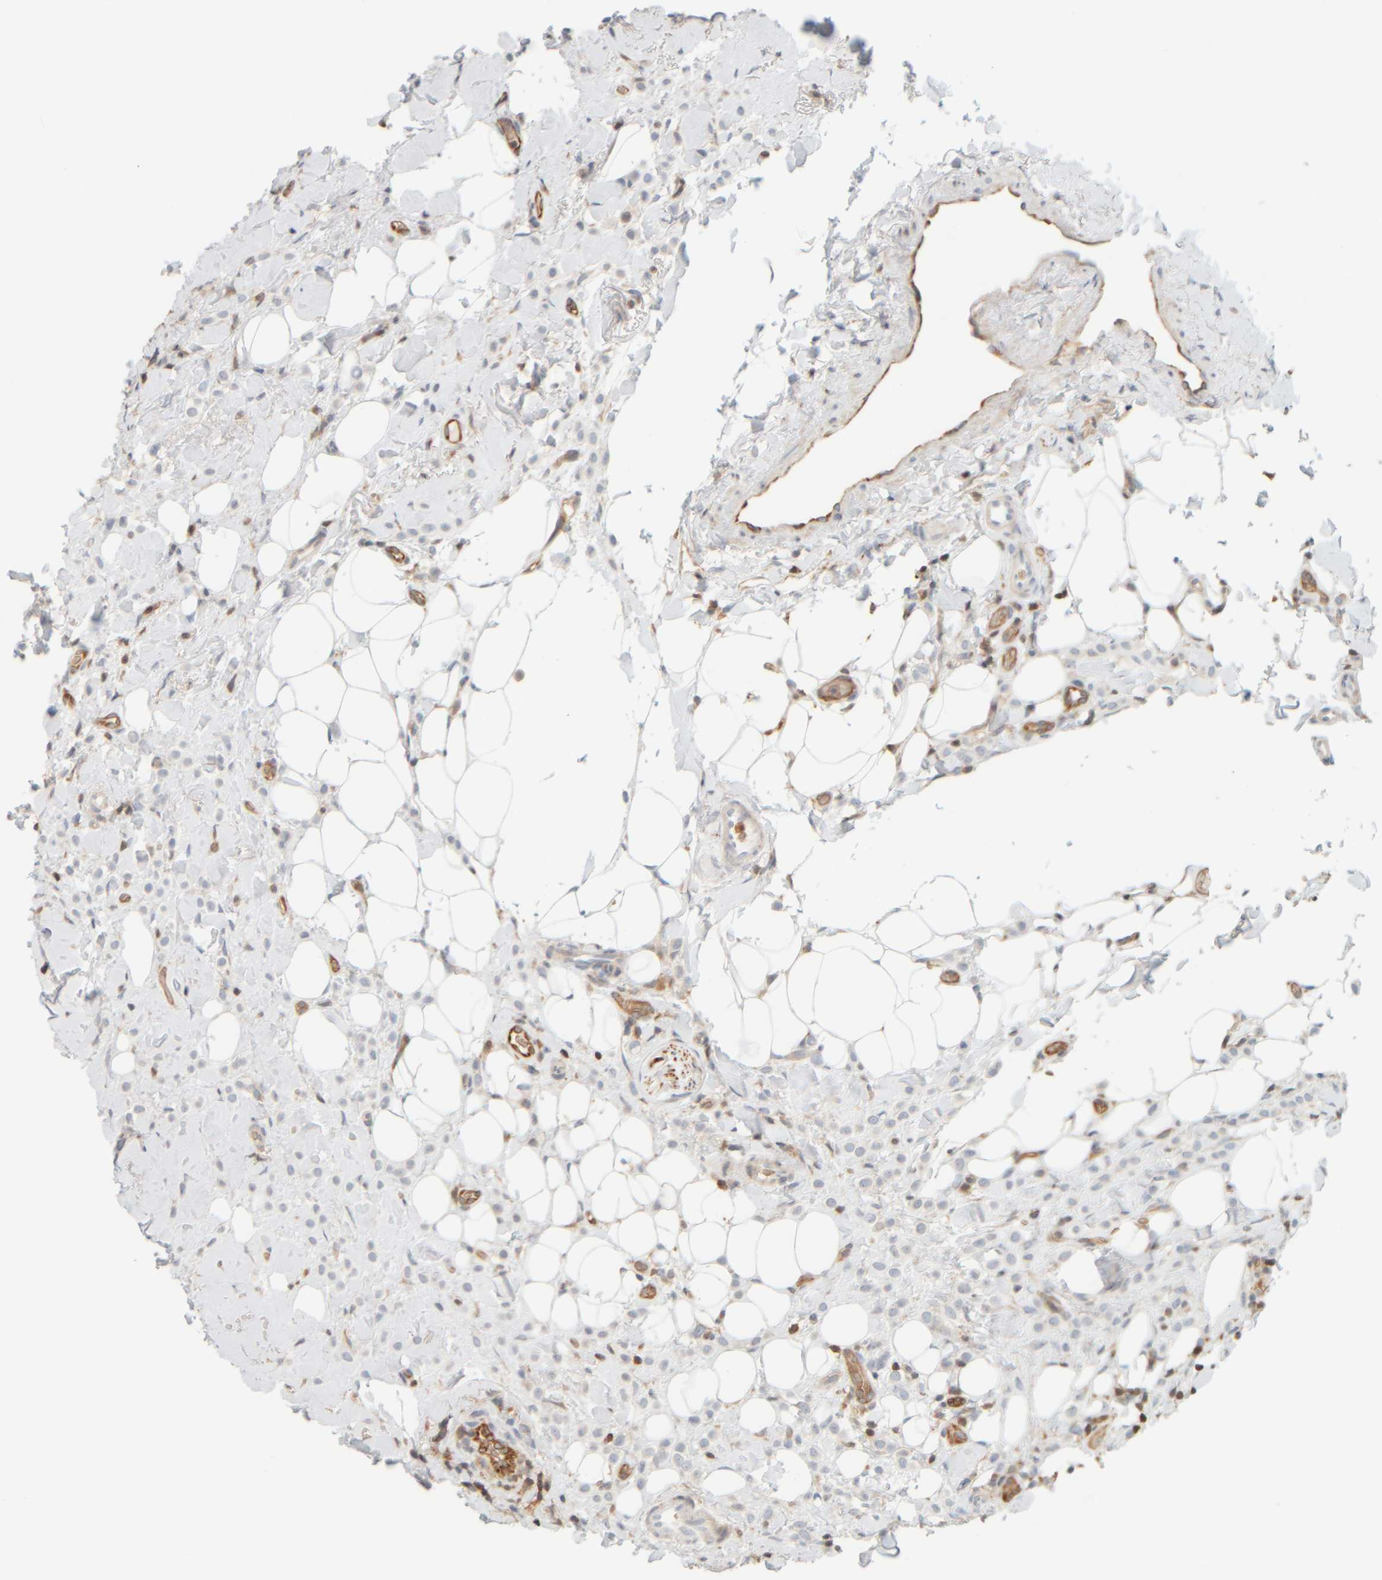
{"staining": {"intensity": "weak", "quantity": "<25%", "location": "cytoplasmic/membranous"}, "tissue": "breast cancer", "cell_type": "Tumor cells", "image_type": "cancer", "snomed": [{"axis": "morphology", "description": "Normal tissue, NOS"}, {"axis": "morphology", "description": "Lobular carcinoma"}, {"axis": "topography", "description": "Breast"}], "caption": "Breast lobular carcinoma was stained to show a protein in brown. There is no significant staining in tumor cells. (Immunohistochemistry (ihc), brightfield microscopy, high magnification).", "gene": "PTGES3L-AARSD1", "patient": {"sex": "female", "age": 50}}